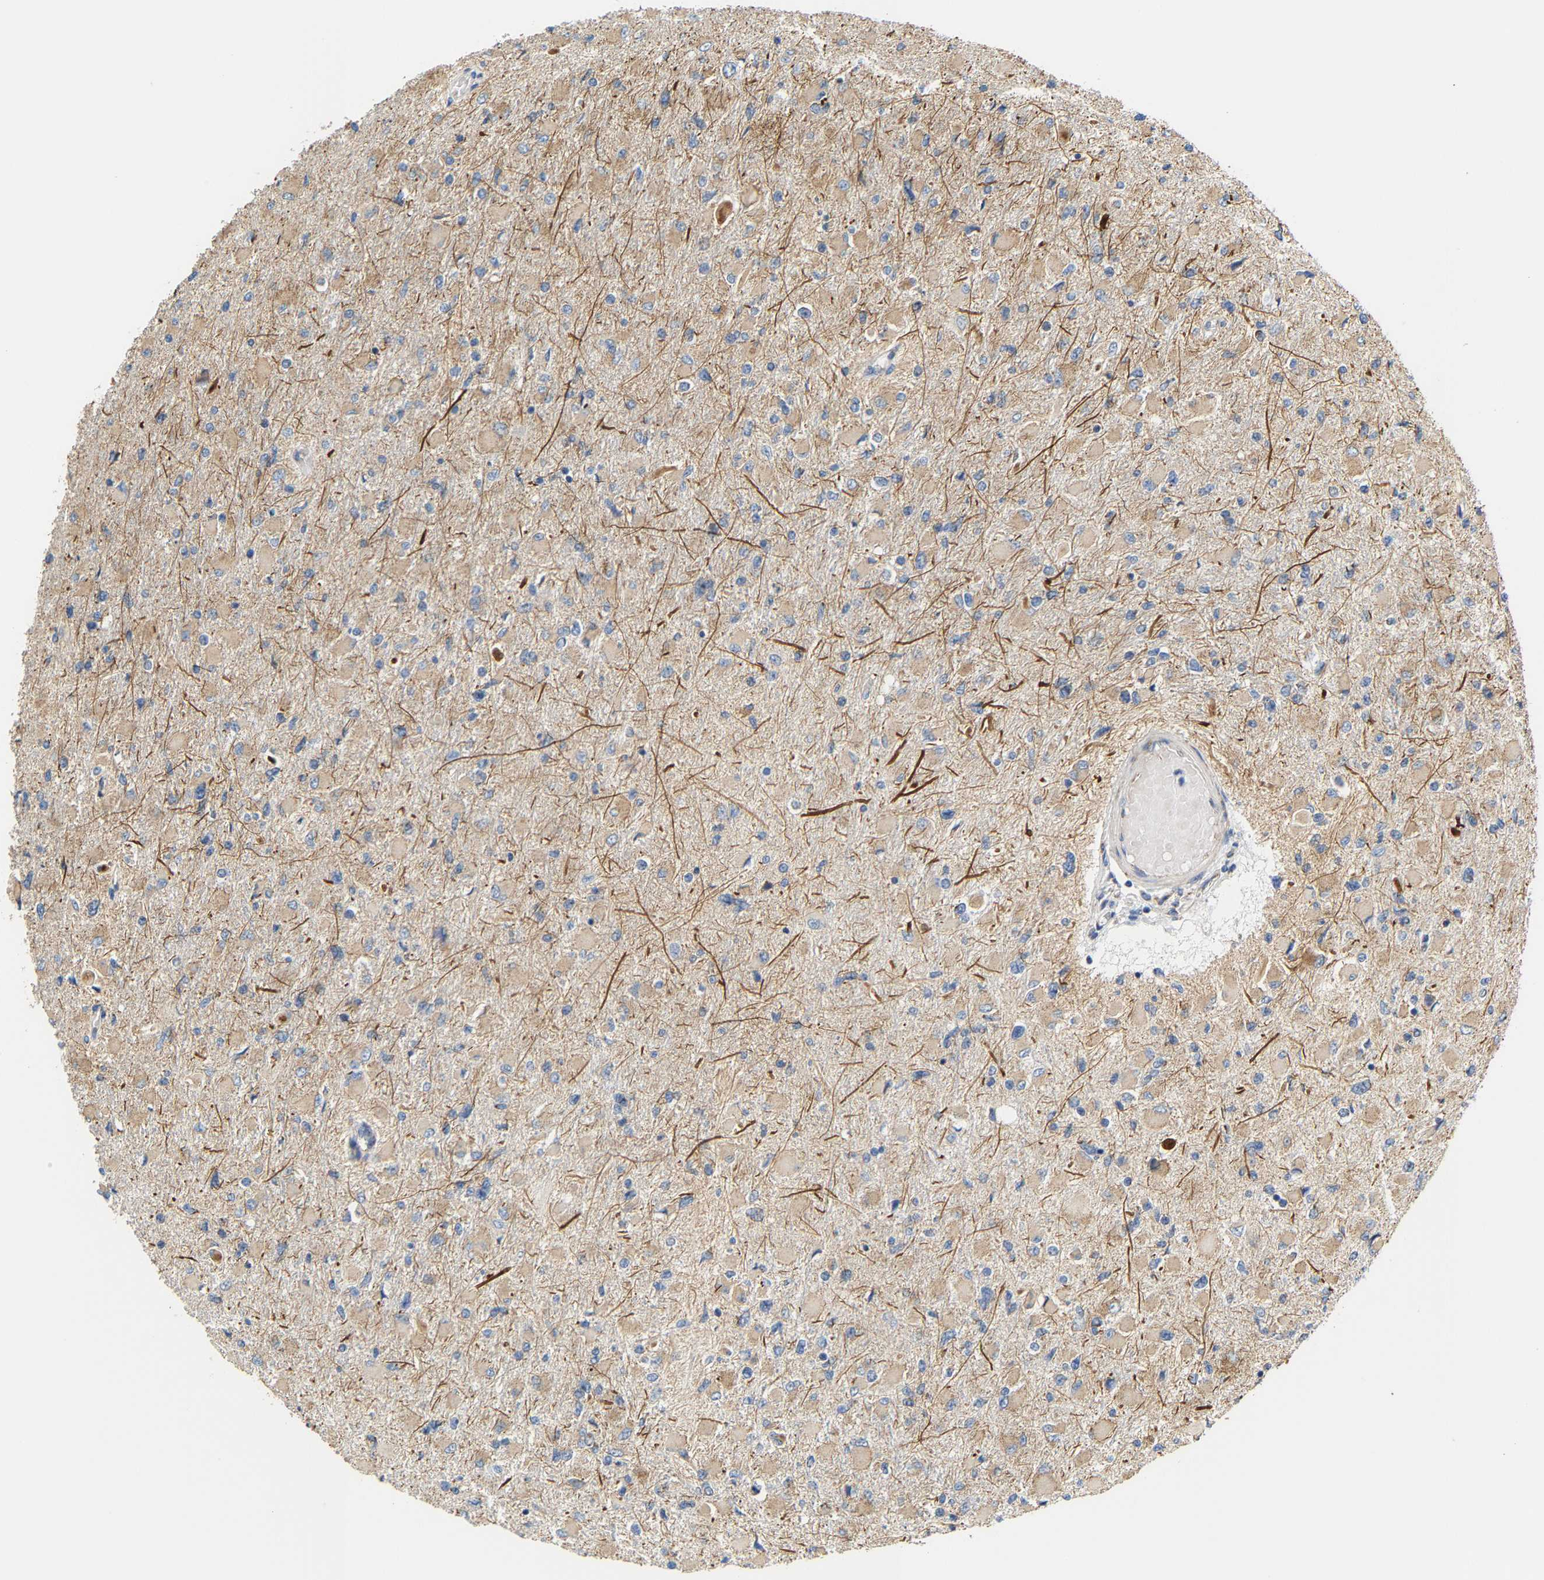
{"staining": {"intensity": "weak", "quantity": "25%-75%", "location": "cytoplasmic/membranous"}, "tissue": "glioma", "cell_type": "Tumor cells", "image_type": "cancer", "snomed": [{"axis": "morphology", "description": "Glioma, malignant, High grade"}, {"axis": "topography", "description": "Cerebral cortex"}], "caption": "Immunohistochemistry (IHC) of glioma demonstrates low levels of weak cytoplasmic/membranous staining in approximately 25%-75% of tumor cells.", "gene": "TMEM168", "patient": {"sex": "female", "age": 36}}